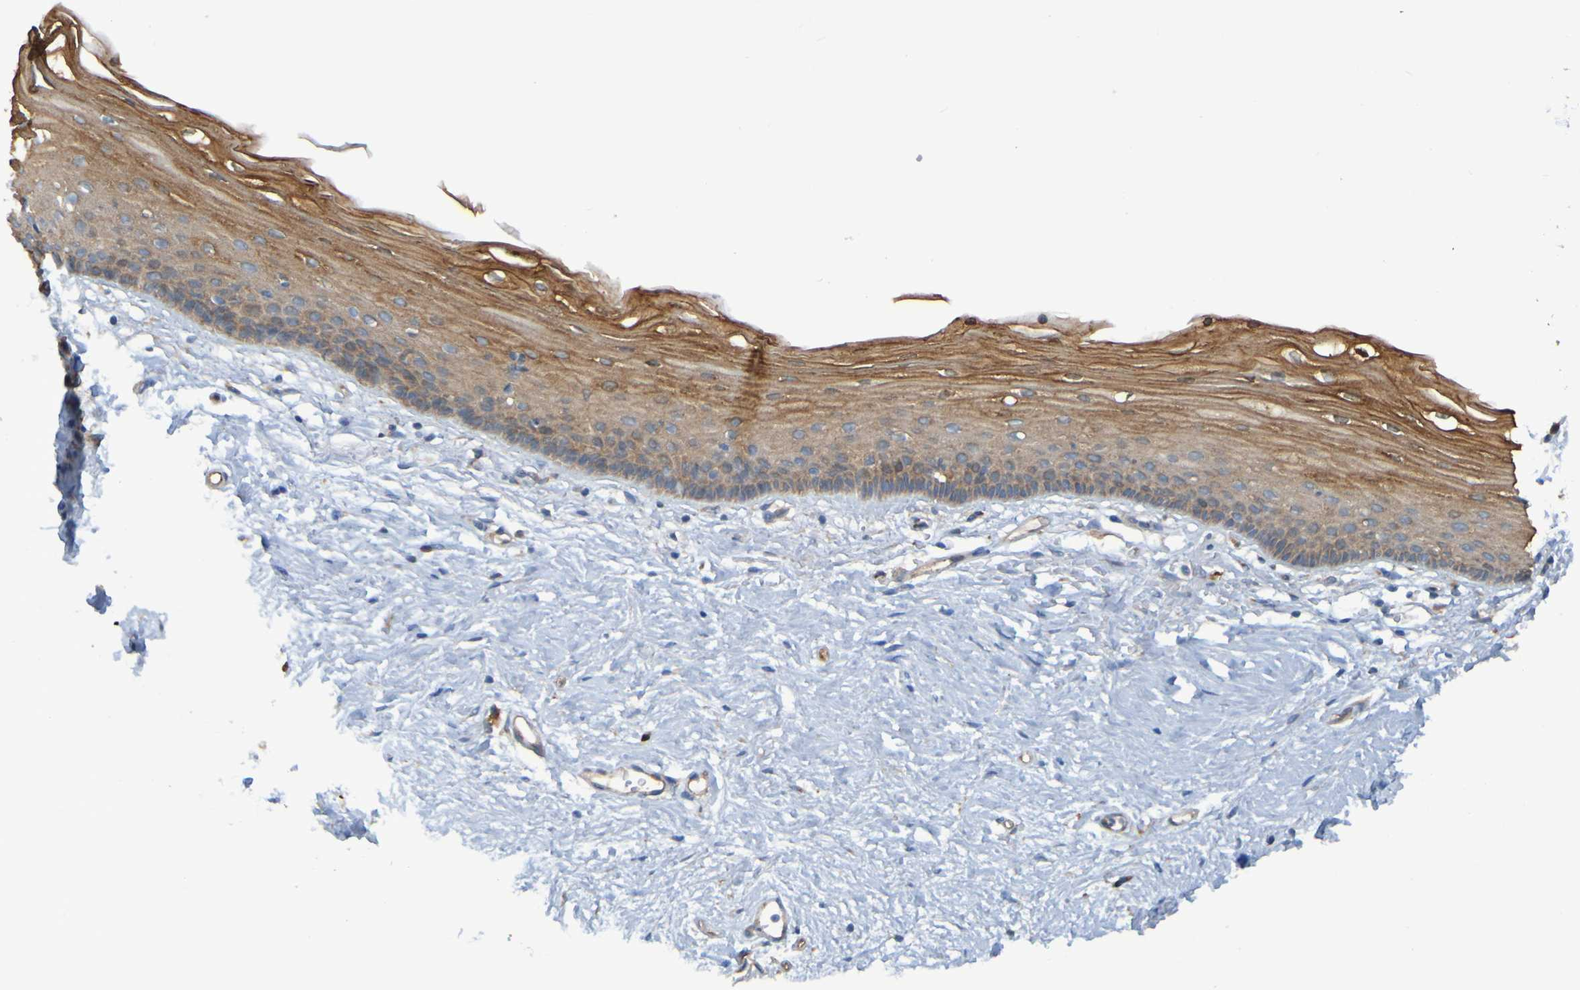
{"staining": {"intensity": "moderate", "quantity": ">75%", "location": "cytoplasmic/membranous"}, "tissue": "vagina", "cell_type": "Squamous epithelial cells", "image_type": "normal", "snomed": [{"axis": "morphology", "description": "Normal tissue, NOS"}, {"axis": "topography", "description": "Vagina"}], "caption": "Vagina stained with a brown dye shows moderate cytoplasmic/membranous positive positivity in about >75% of squamous epithelial cells.", "gene": "DNAJC4", "patient": {"sex": "female", "age": 44}}